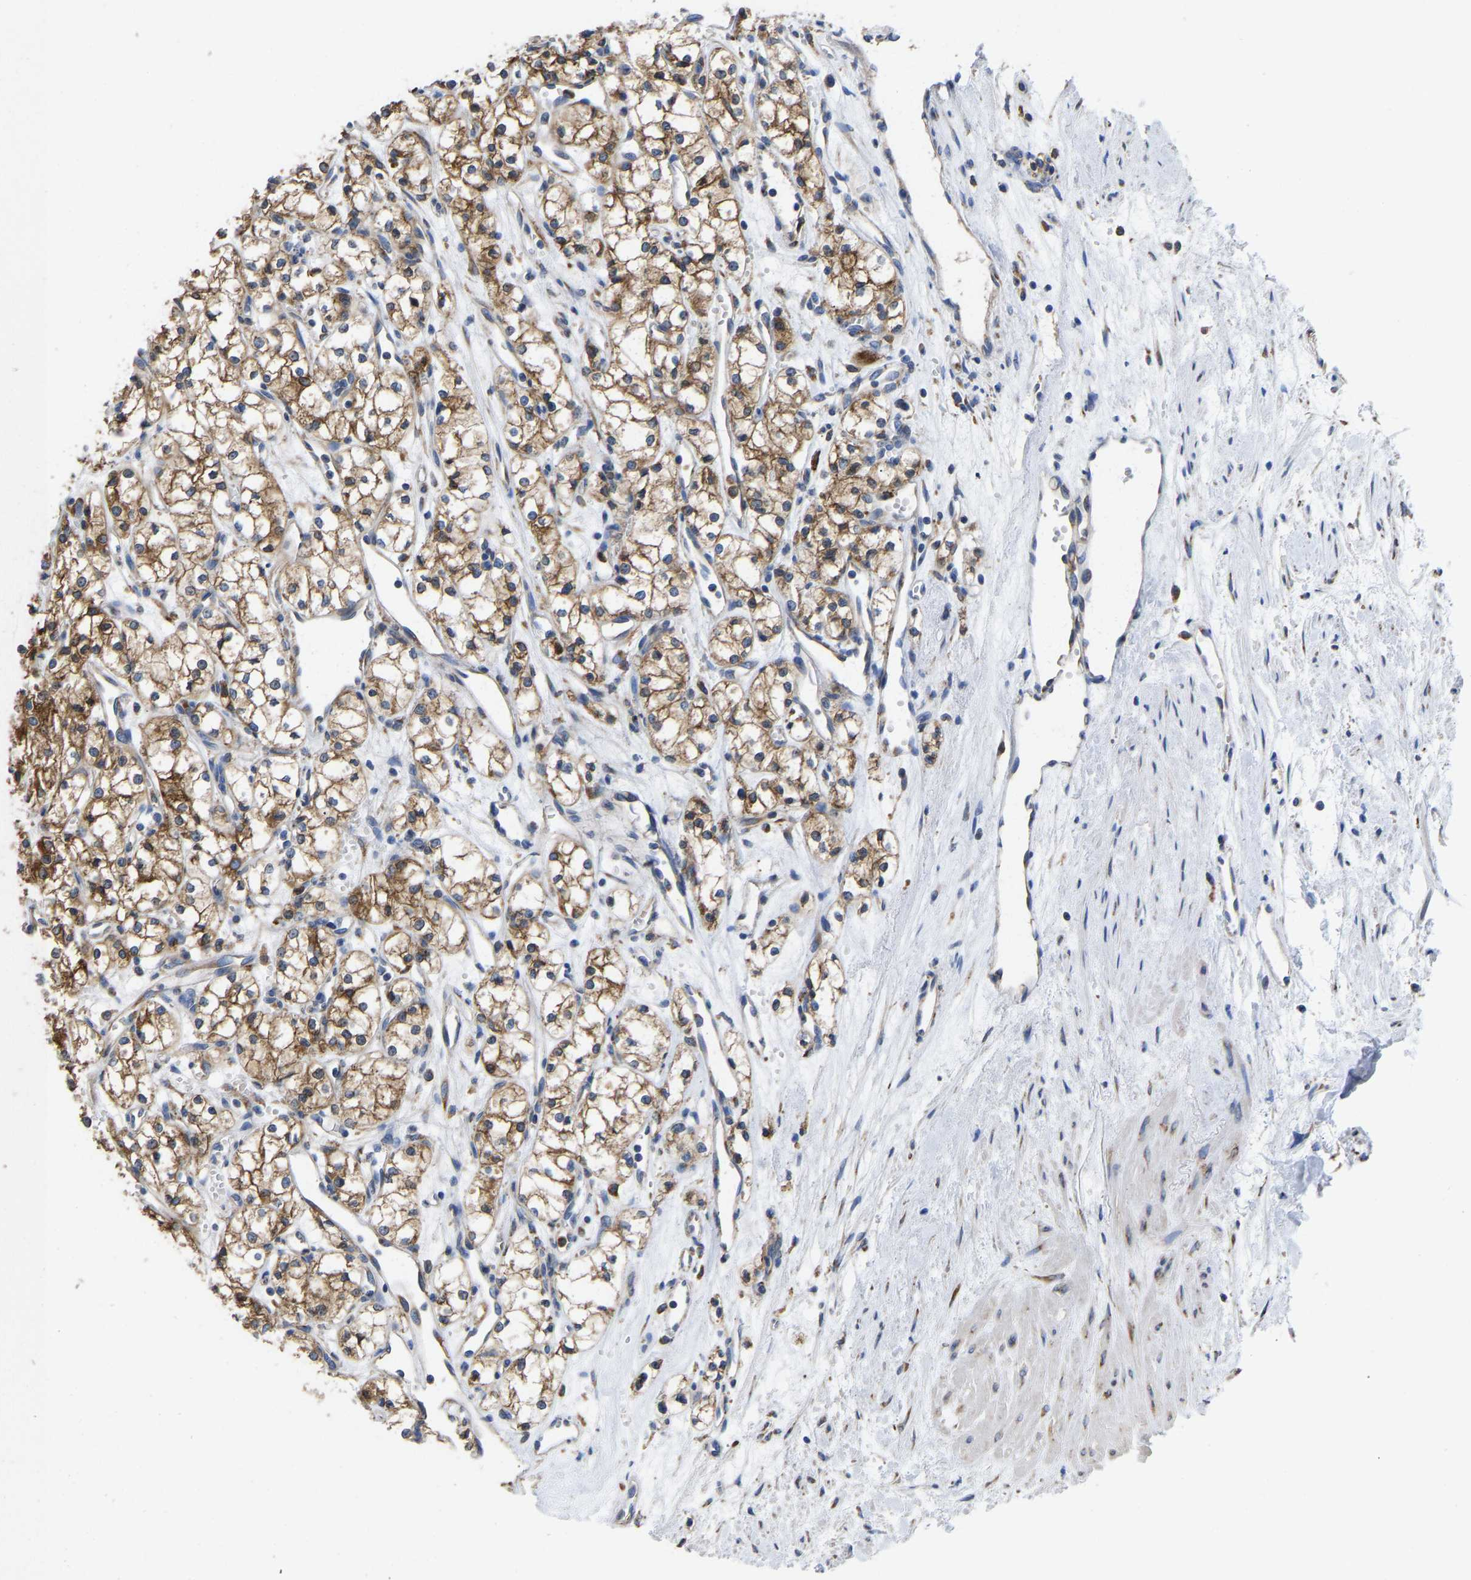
{"staining": {"intensity": "moderate", "quantity": ">75%", "location": "cytoplasmic/membranous"}, "tissue": "renal cancer", "cell_type": "Tumor cells", "image_type": "cancer", "snomed": [{"axis": "morphology", "description": "Adenocarcinoma, NOS"}, {"axis": "topography", "description": "Kidney"}], "caption": "Renal cancer (adenocarcinoma) stained with a brown dye displays moderate cytoplasmic/membranous positive positivity in approximately >75% of tumor cells.", "gene": "P4HB", "patient": {"sex": "male", "age": 59}}